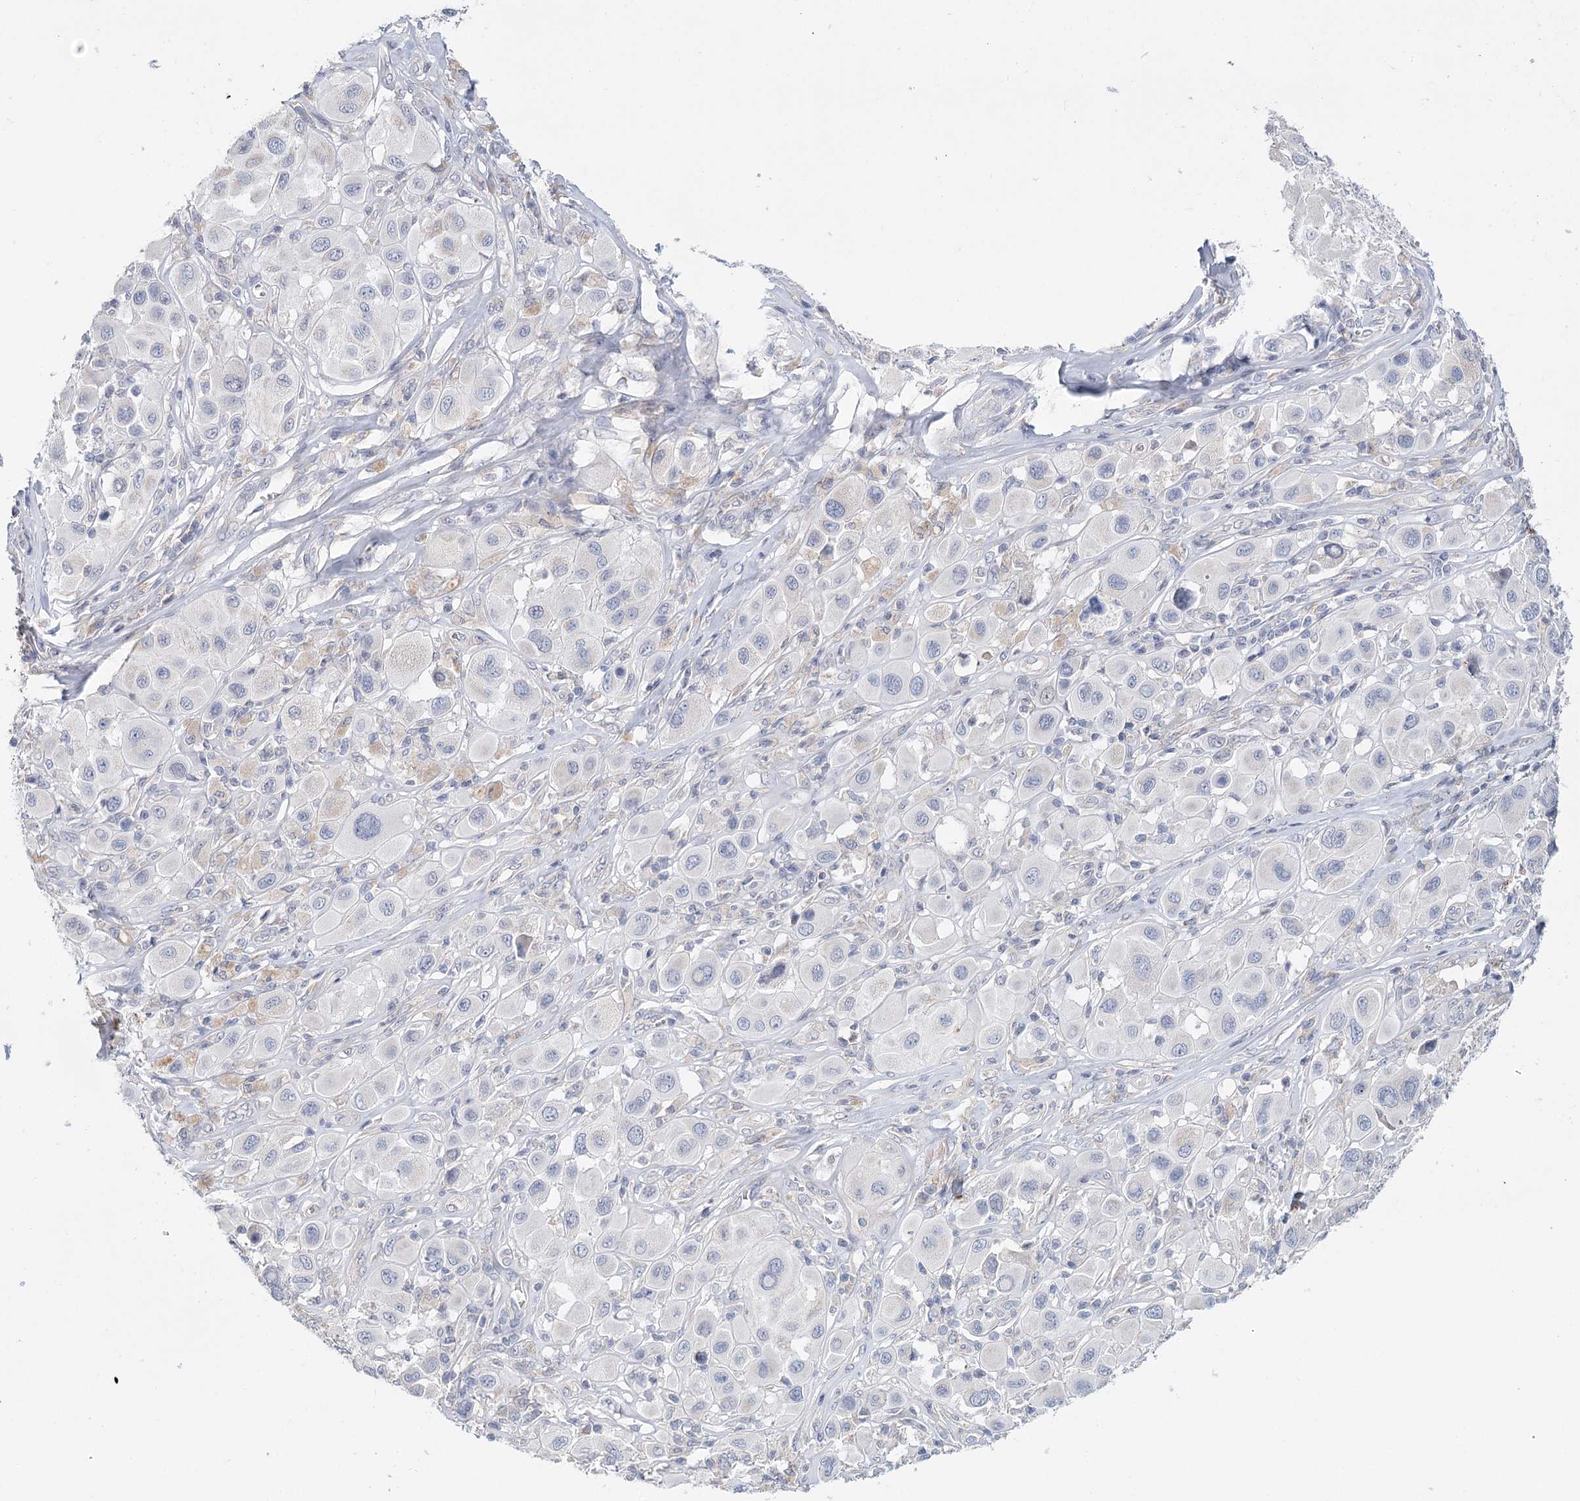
{"staining": {"intensity": "negative", "quantity": "none", "location": "none"}, "tissue": "melanoma", "cell_type": "Tumor cells", "image_type": "cancer", "snomed": [{"axis": "morphology", "description": "Malignant melanoma, Metastatic site"}, {"axis": "topography", "description": "Skin"}], "caption": "Micrograph shows no protein staining in tumor cells of malignant melanoma (metastatic site) tissue.", "gene": "ARHGAP44", "patient": {"sex": "male", "age": 41}}